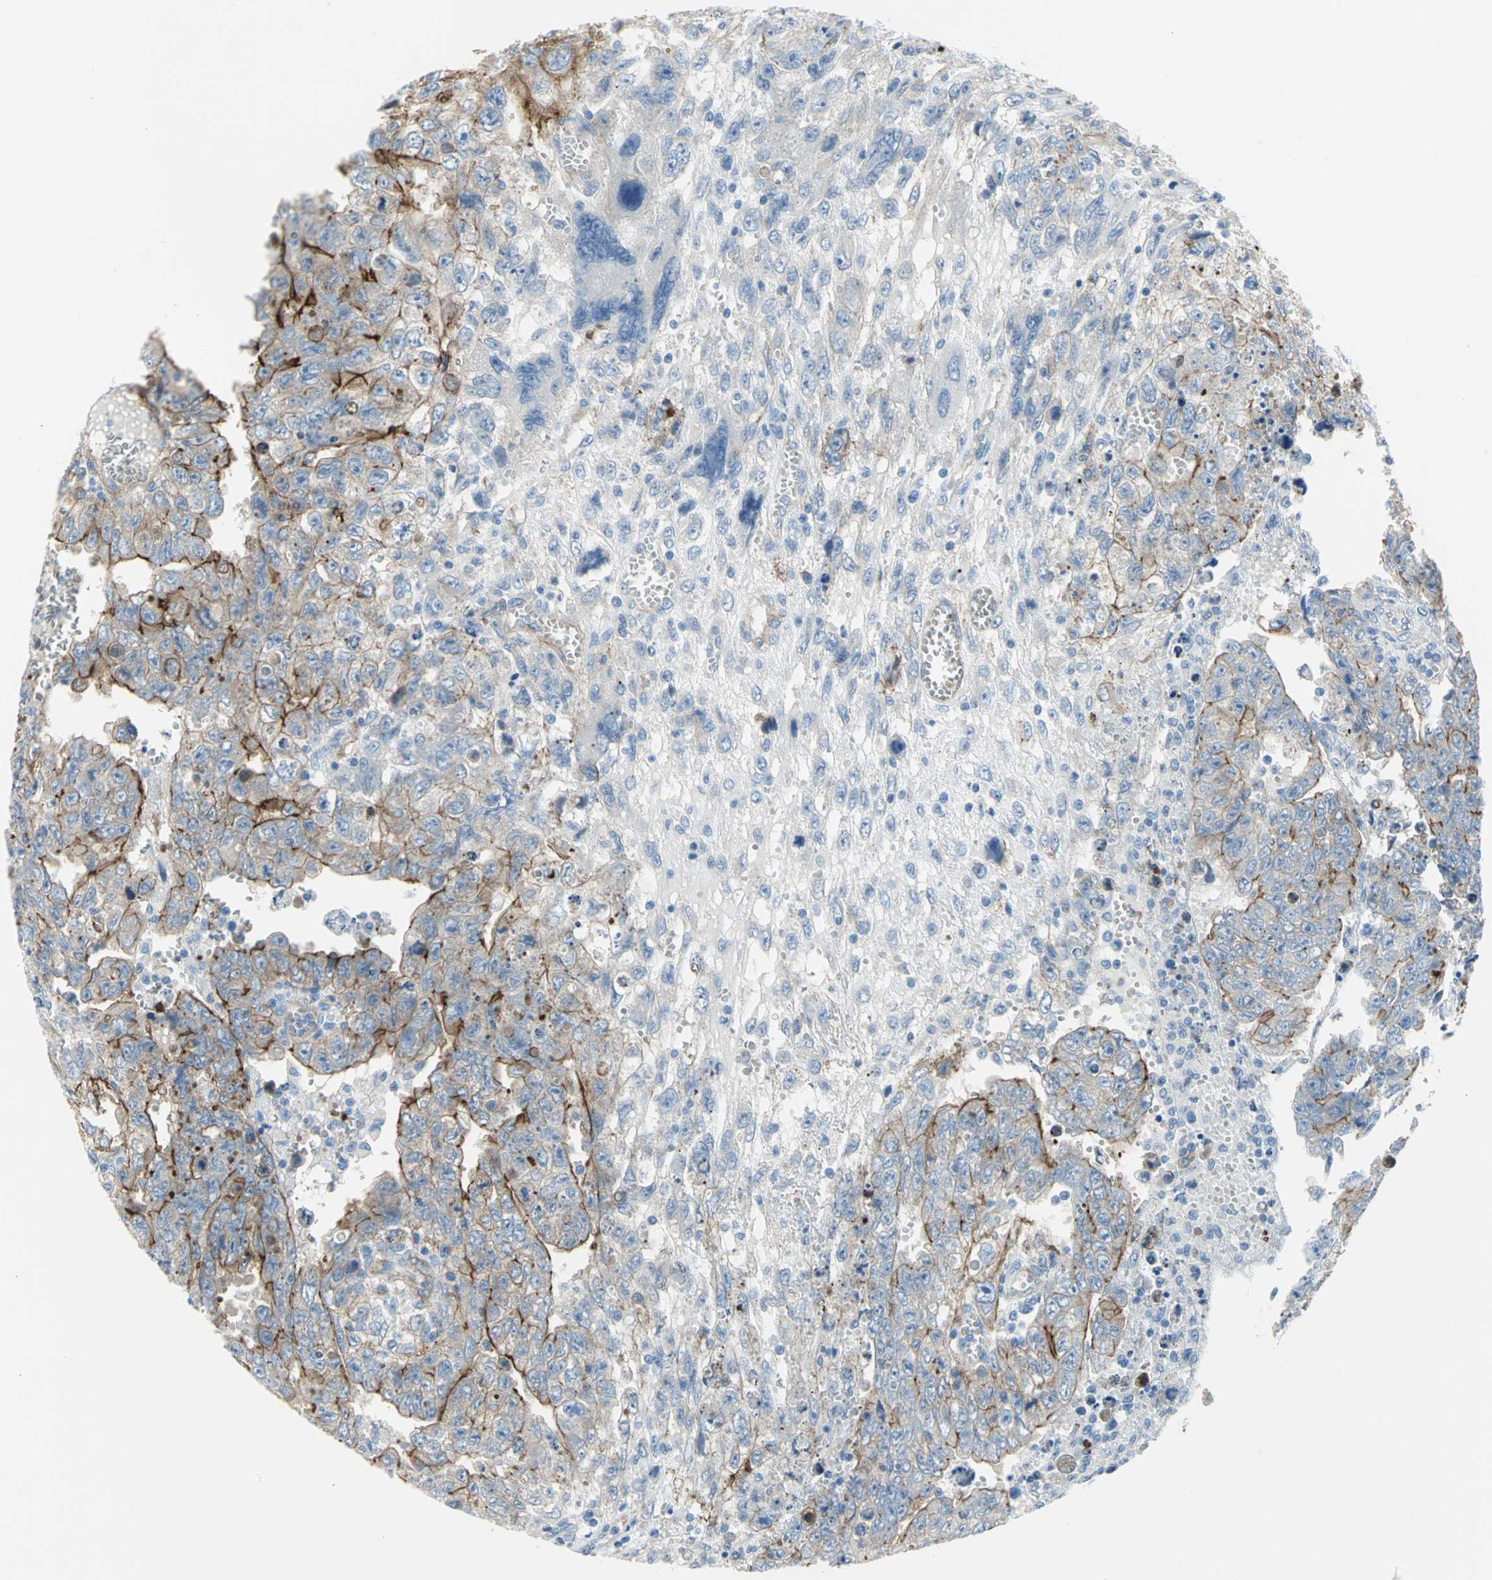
{"staining": {"intensity": "moderate", "quantity": ">75%", "location": "cytoplasmic/membranous"}, "tissue": "testis cancer", "cell_type": "Tumor cells", "image_type": "cancer", "snomed": [{"axis": "morphology", "description": "Carcinoma, Embryonal, NOS"}, {"axis": "topography", "description": "Testis"}], "caption": "IHC micrograph of human testis cancer (embryonal carcinoma) stained for a protein (brown), which demonstrates medium levels of moderate cytoplasmic/membranous positivity in approximately >75% of tumor cells.", "gene": "FLNB", "patient": {"sex": "male", "age": 28}}